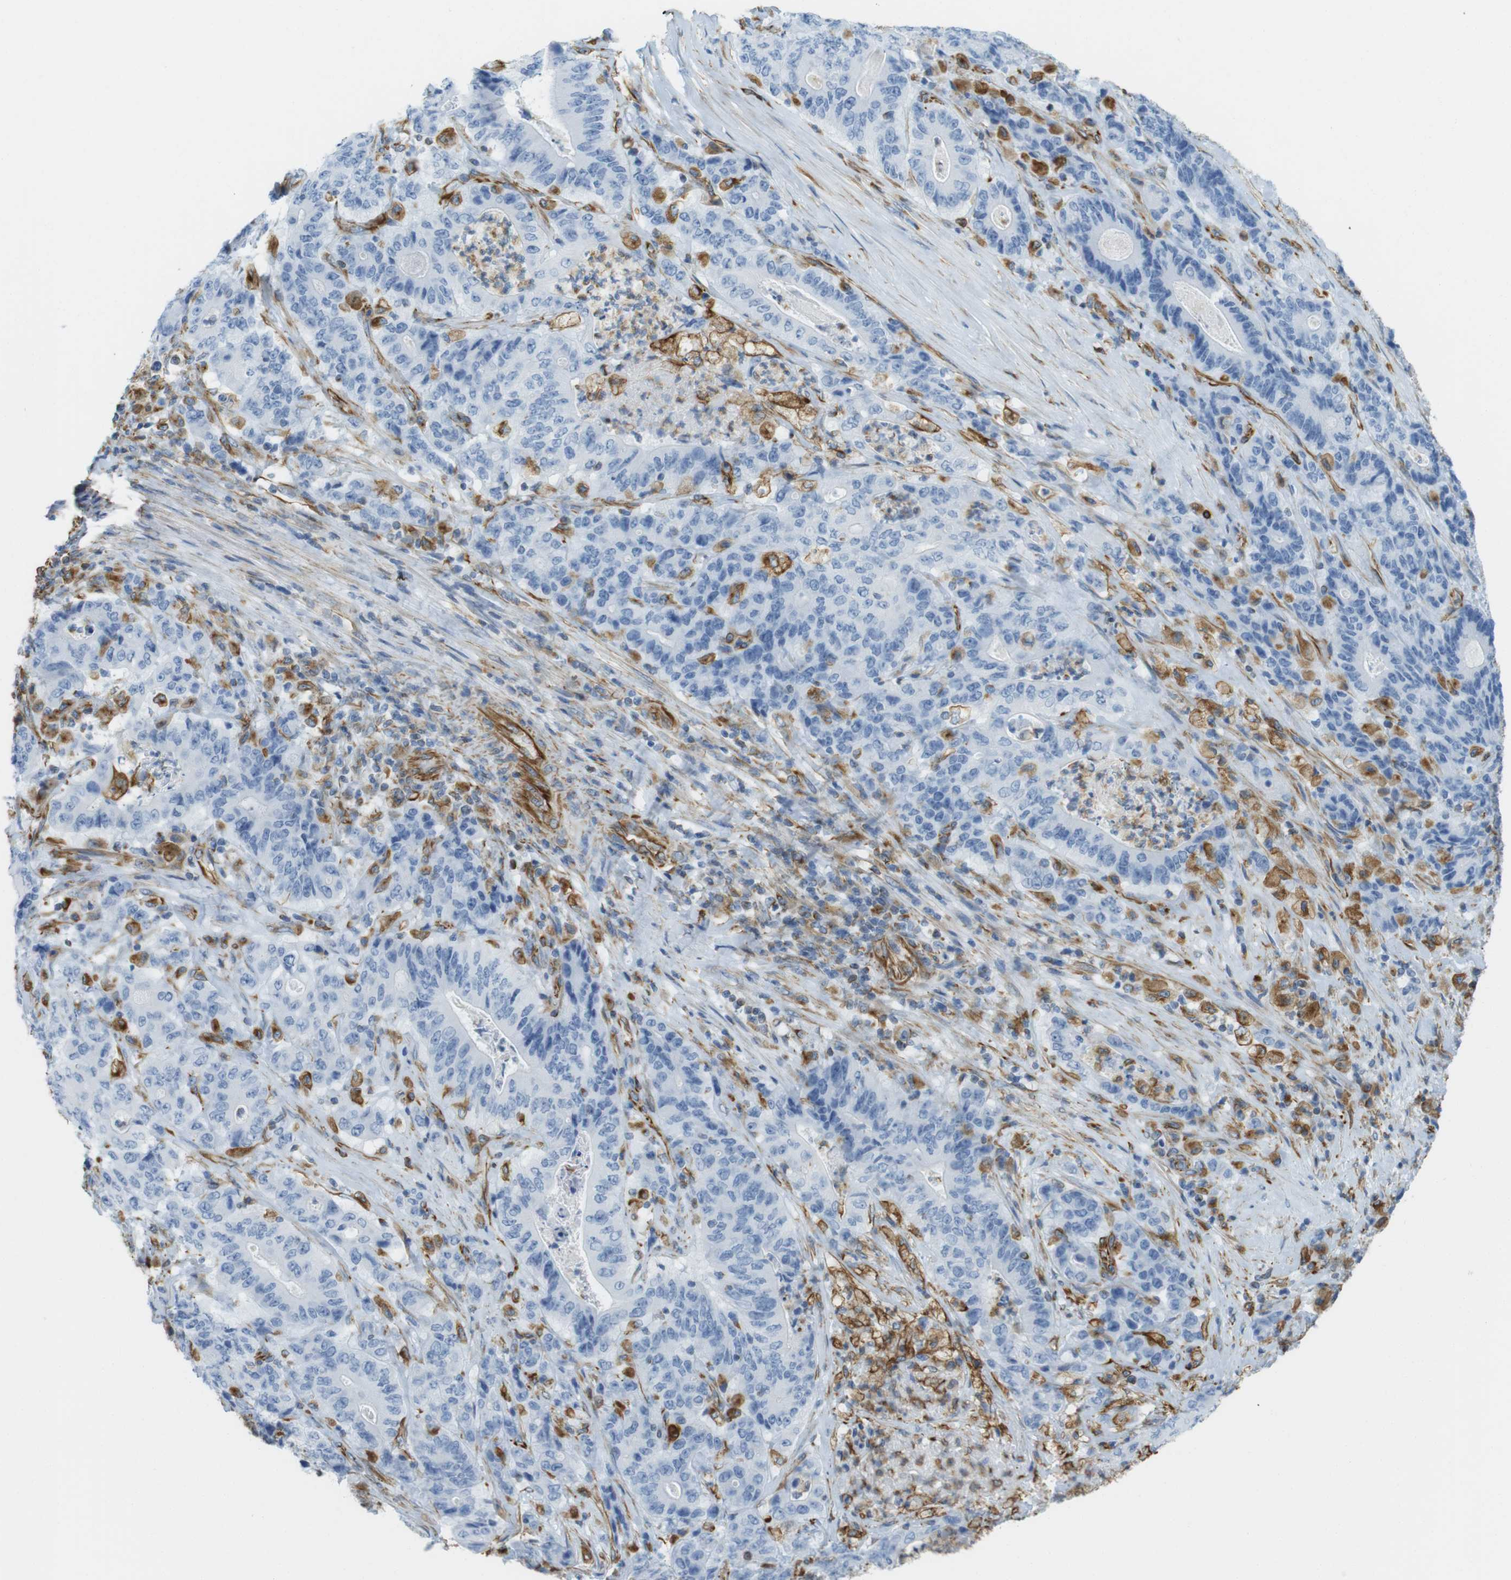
{"staining": {"intensity": "negative", "quantity": "none", "location": "none"}, "tissue": "stomach cancer", "cell_type": "Tumor cells", "image_type": "cancer", "snomed": [{"axis": "morphology", "description": "Adenocarcinoma, NOS"}, {"axis": "topography", "description": "Stomach"}], "caption": "High power microscopy image of an IHC micrograph of adenocarcinoma (stomach), revealing no significant positivity in tumor cells.", "gene": "MS4A10", "patient": {"sex": "female", "age": 73}}